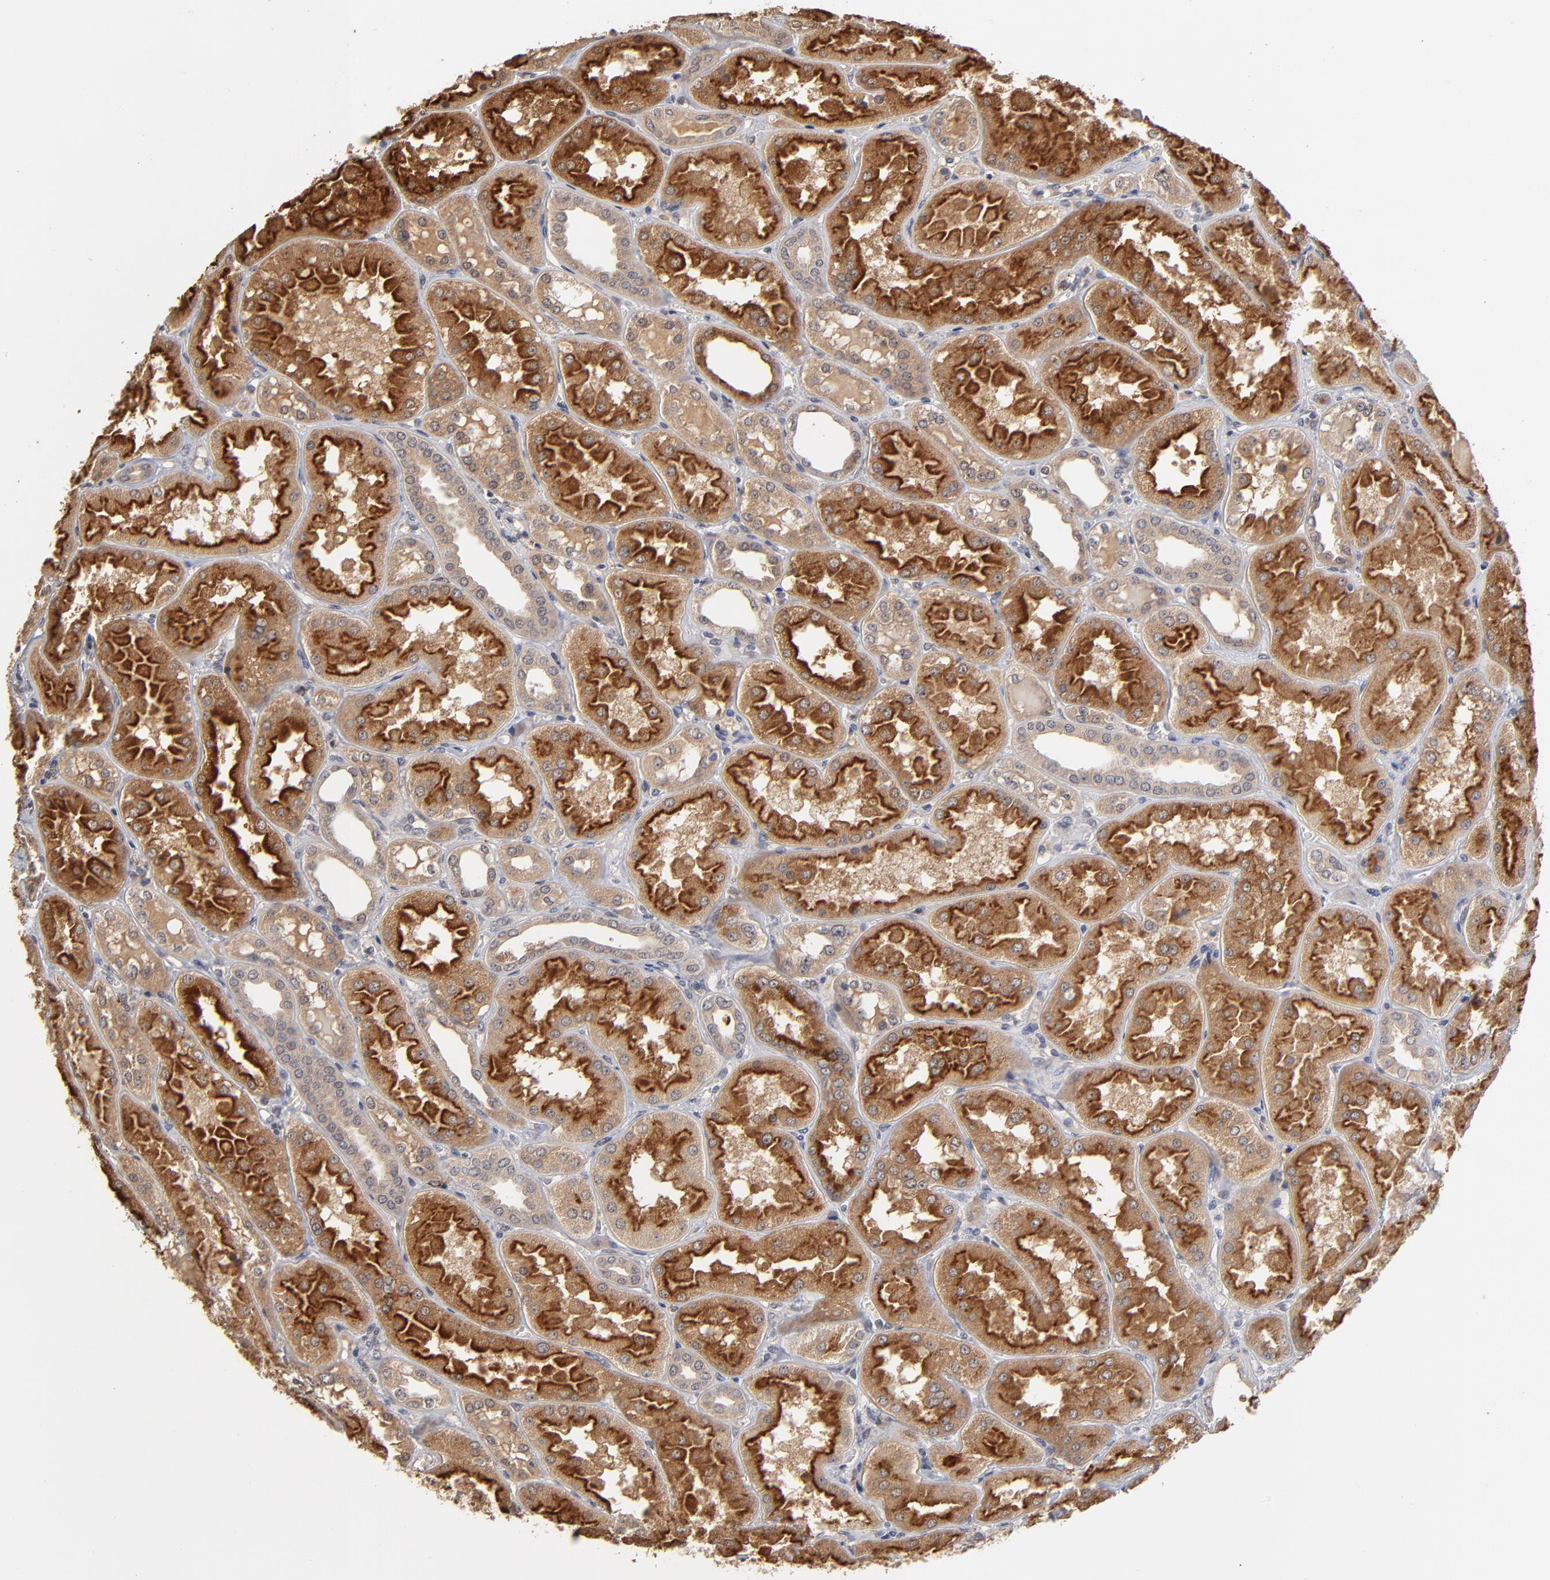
{"staining": {"intensity": "weak", "quantity": "25%-75%", "location": "cytoplasmic/membranous"}, "tissue": "kidney", "cell_type": "Cells in glomeruli", "image_type": "normal", "snomed": [{"axis": "morphology", "description": "Normal tissue, NOS"}, {"axis": "topography", "description": "Kidney"}], "caption": "Approximately 25%-75% of cells in glomeruli in normal kidney exhibit weak cytoplasmic/membranous protein positivity as visualized by brown immunohistochemical staining.", "gene": "ASB8", "patient": {"sex": "female", "age": 56}}